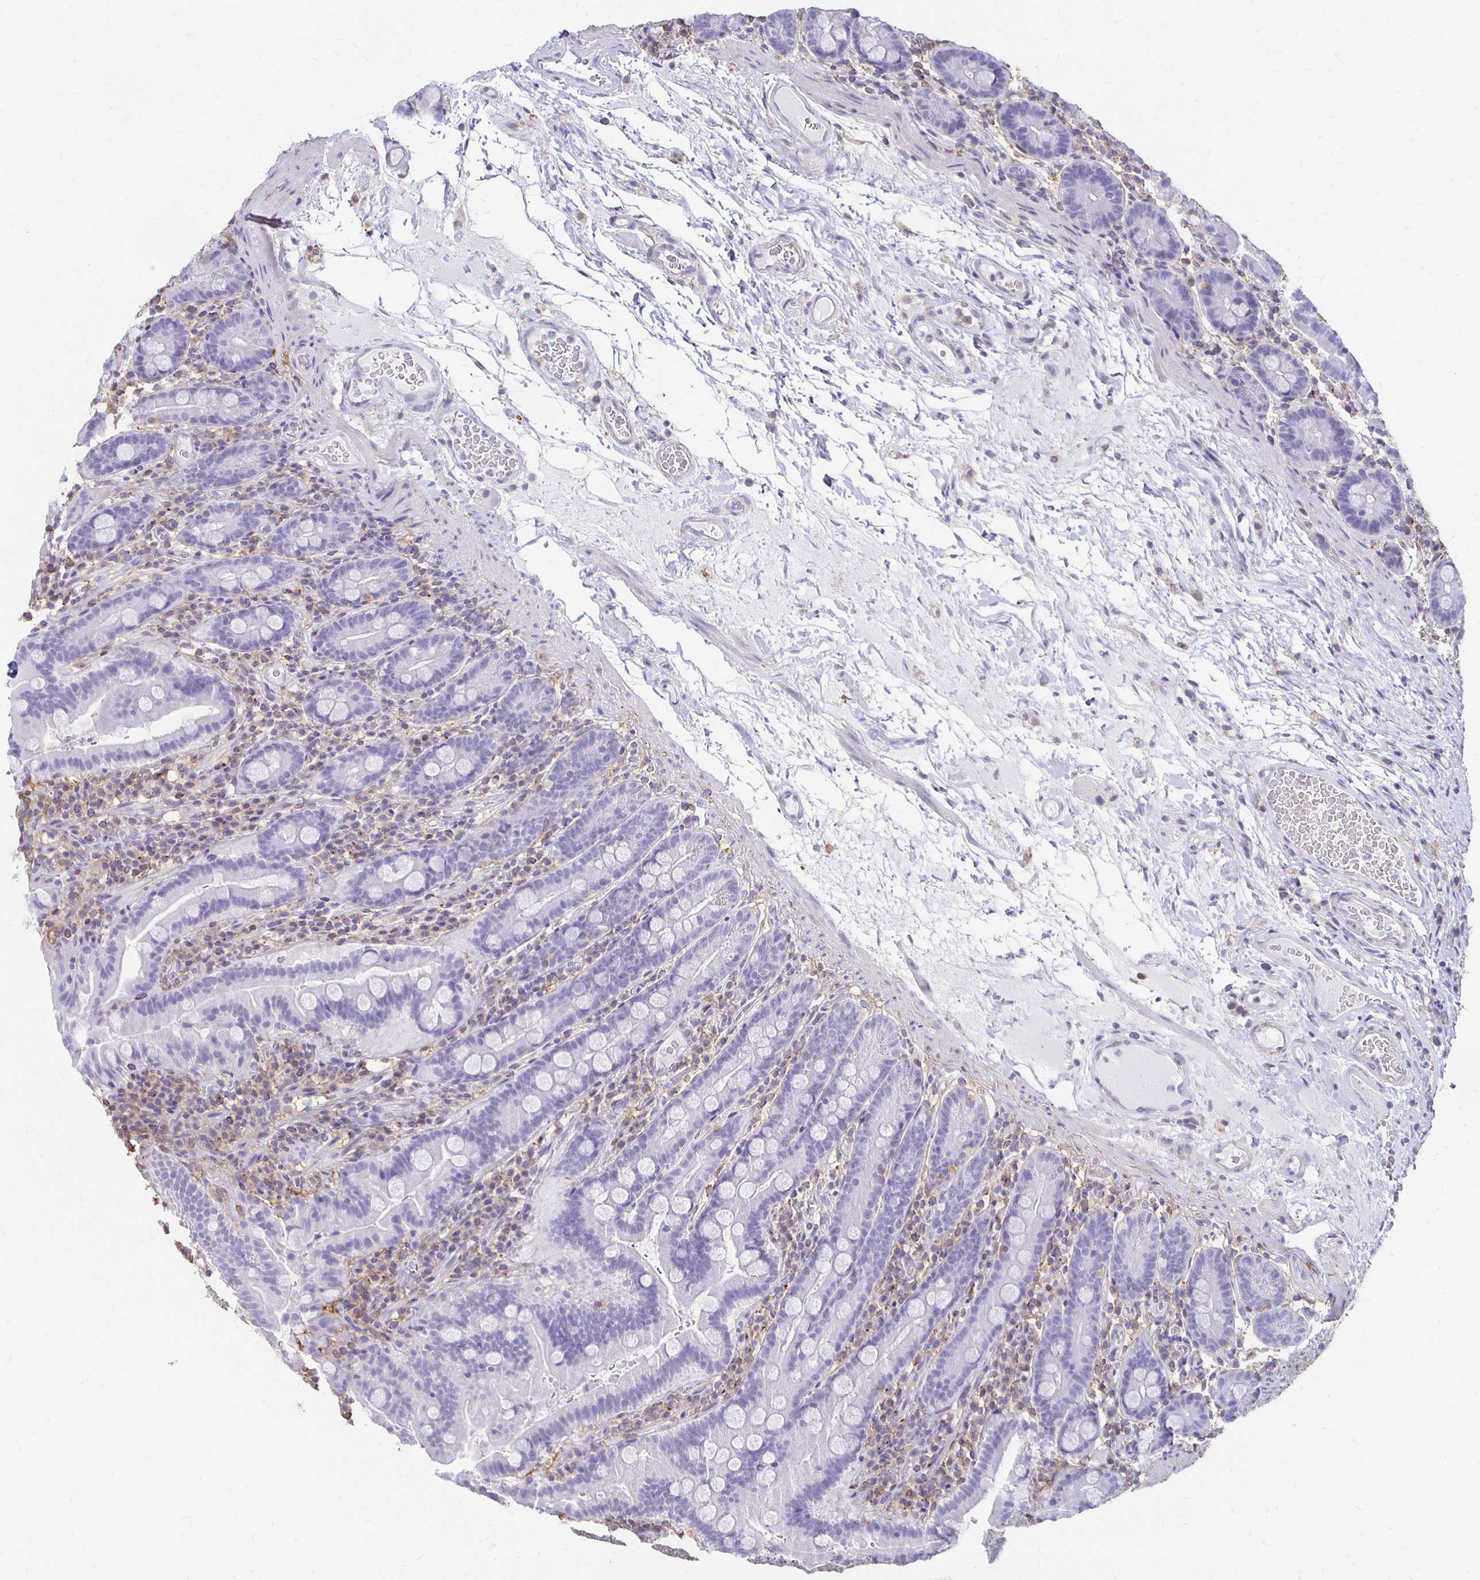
{"staining": {"intensity": "negative", "quantity": "none", "location": "none"}, "tissue": "small intestine", "cell_type": "Glandular cells", "image_type": "normal", "snomed": [{"axis": "morphology", "description": "Normal tissue, NOS"}, {"axis": "topography", "description": "Small intestine"}], "caption": "DAB immunohistochemical staining of normal small intestine shows no significant expression in glandular cells. (Stains: DAB (3,3'-diaminobenzidine) immunohistochemistry (IHC) with hematoxylin counter stain, Microscopy: brightfield microscopy at high magnification).", "gene": "TAS1R3", "patient": {"sex": "male", "age": 26}}